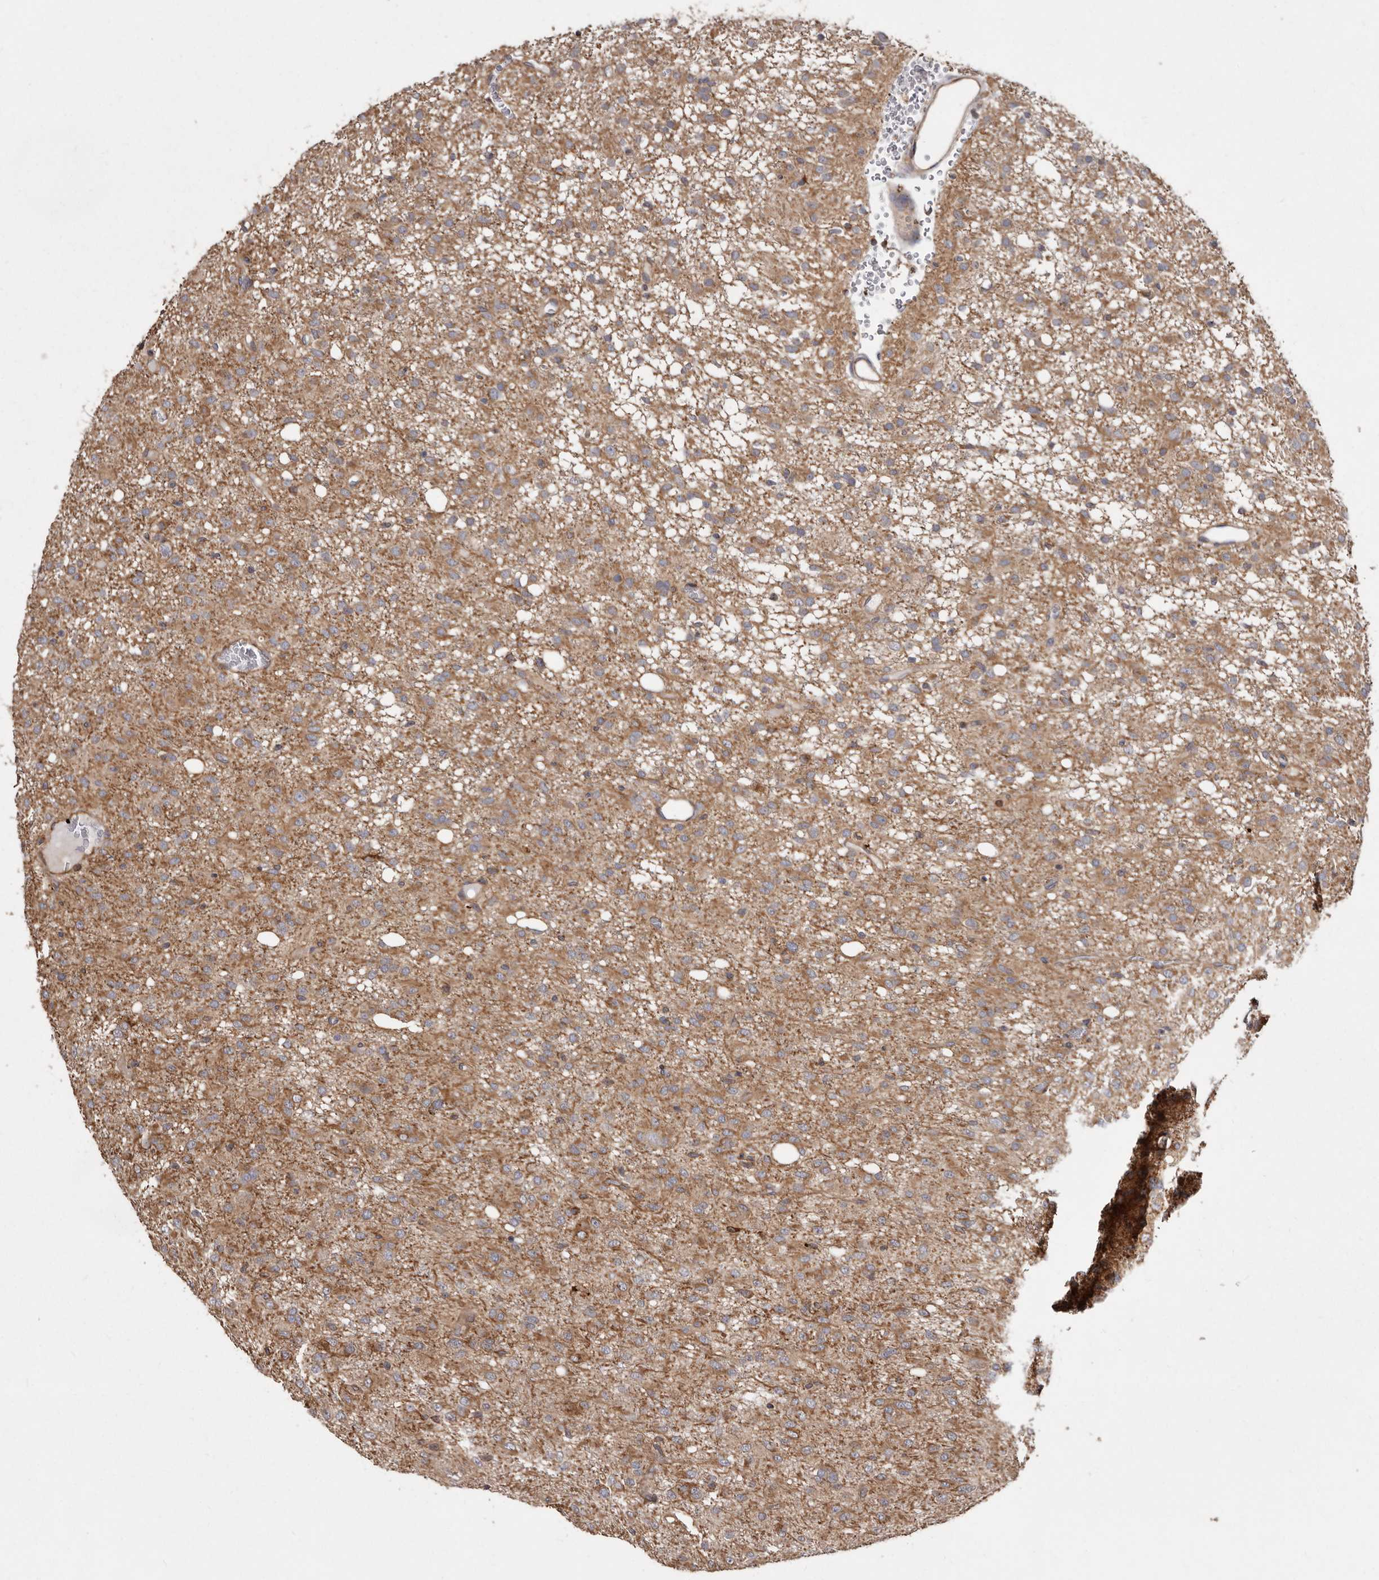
{"staining": {"intensity": "moderate", "quantity": ">75%", "location": "cytoplasmic/membranous"}, "tissue": "glioma", "cell_type": "Tumor cells", "image_type": "cancer", "snomed": [{"axis": "morphology", "description": "Glioma, malignant, High grade"}, {"axis": "topography", "description": "Brain"}], "caption": "Protein positivity by immunohistochemistry (IHC) shows moderate cytoplasmic/membranous expression in approximately >75% of tumor cells in malignant glioma (high-grade).", "gene": "FLAD1", "patient": {"sex": "female", "age": 59}}